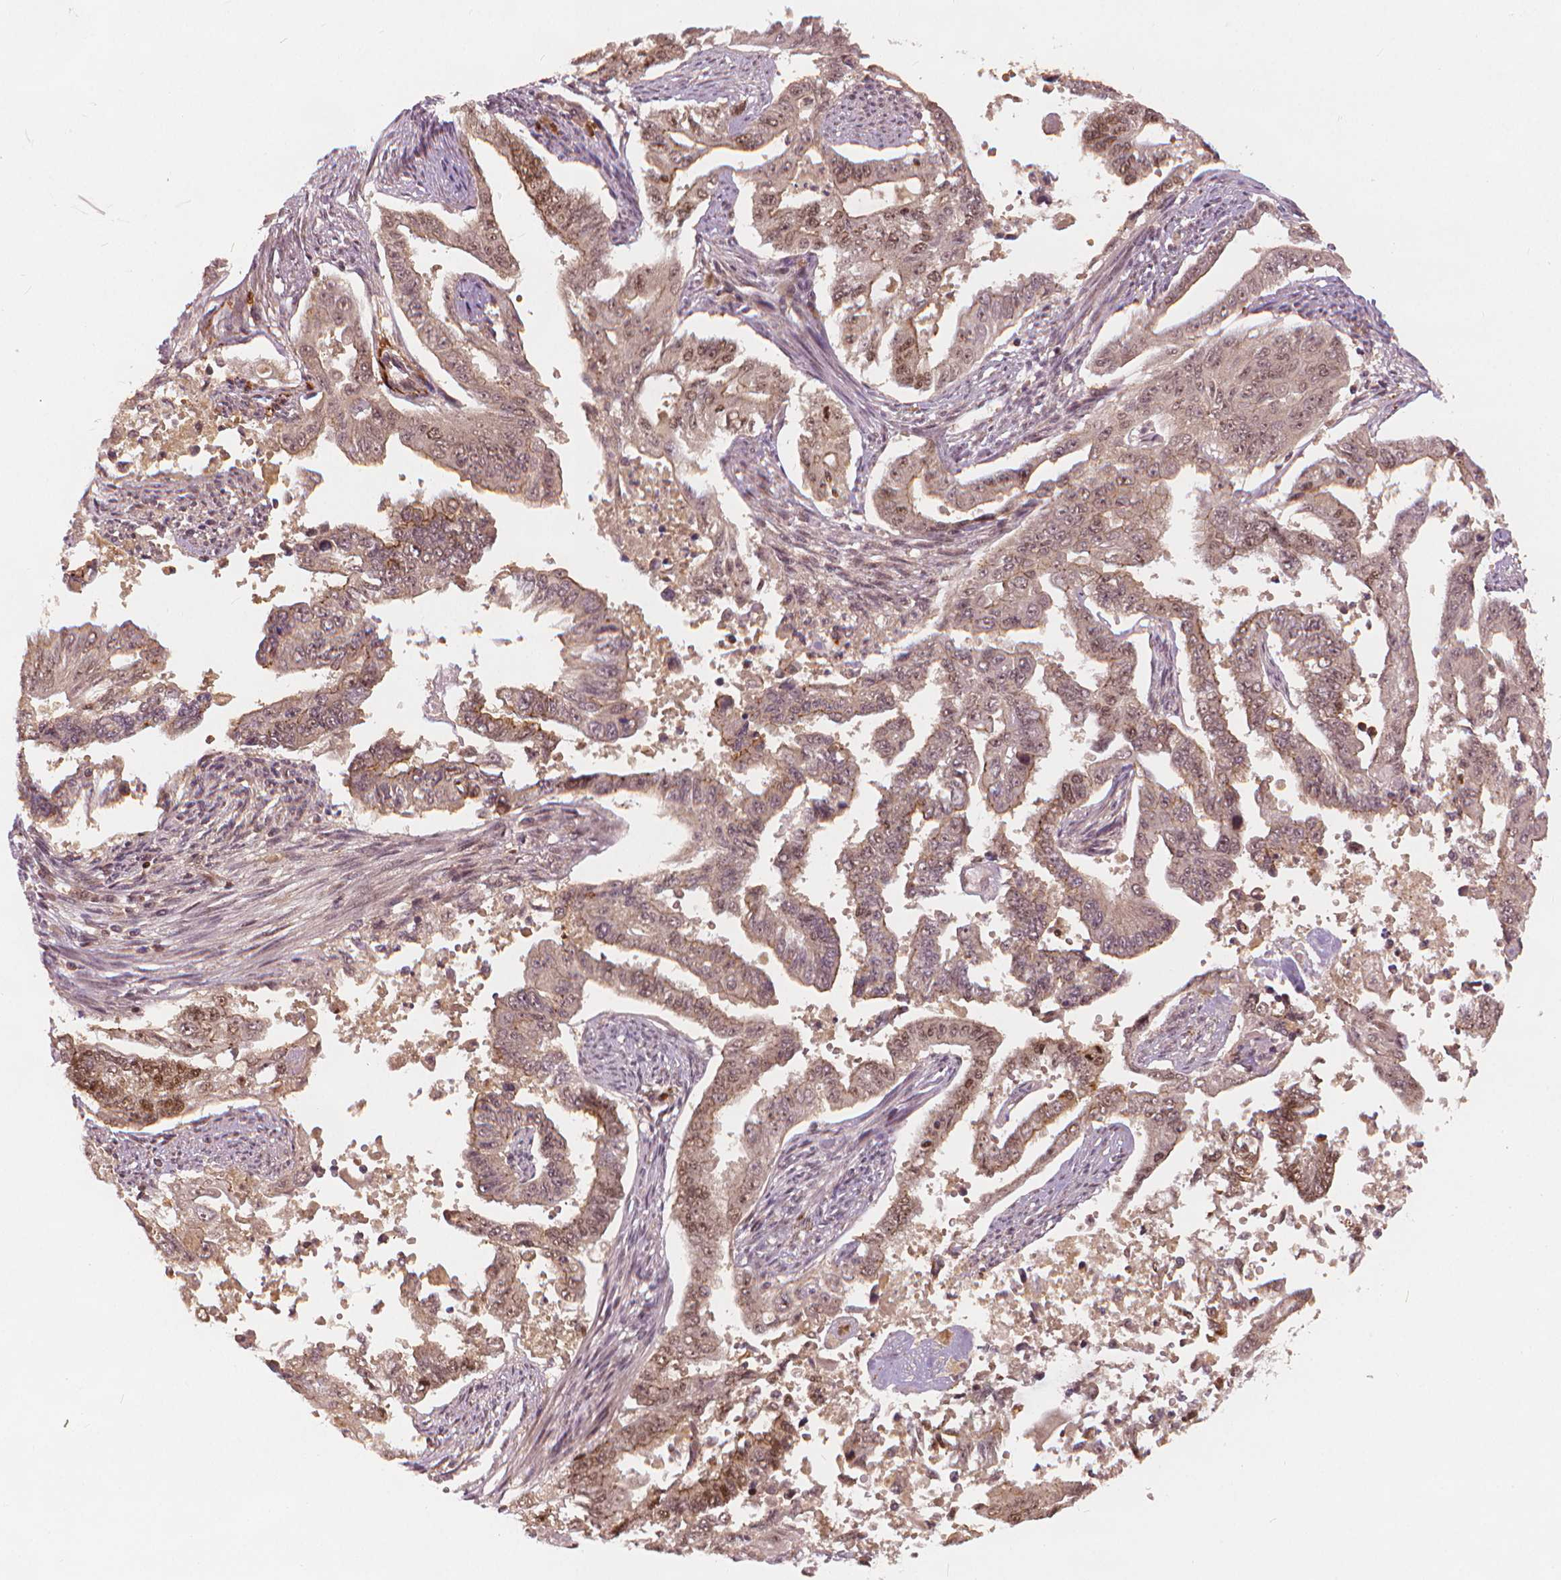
{"staining": {"intensity": "moderate", "quantity": "25%-75%", "location": "nuclear"}, "tissue": "endometrial cancer", "cell_type": "Tumor cells", "image_type": "cancer", "snomed": [{"axis": "morphology", "description": "Adenocarcinoma, NOS"}, {"axis": "topography", "description": "Uterus"}], "caption": "IHC (DAB) staining of adenocarcinoma (endometrial) shows moderate nuclear protein expression in approximately 25%-75% of tumor cells.", "gene": "NSD2", "patient": {"sex": "female", "age": 59}}